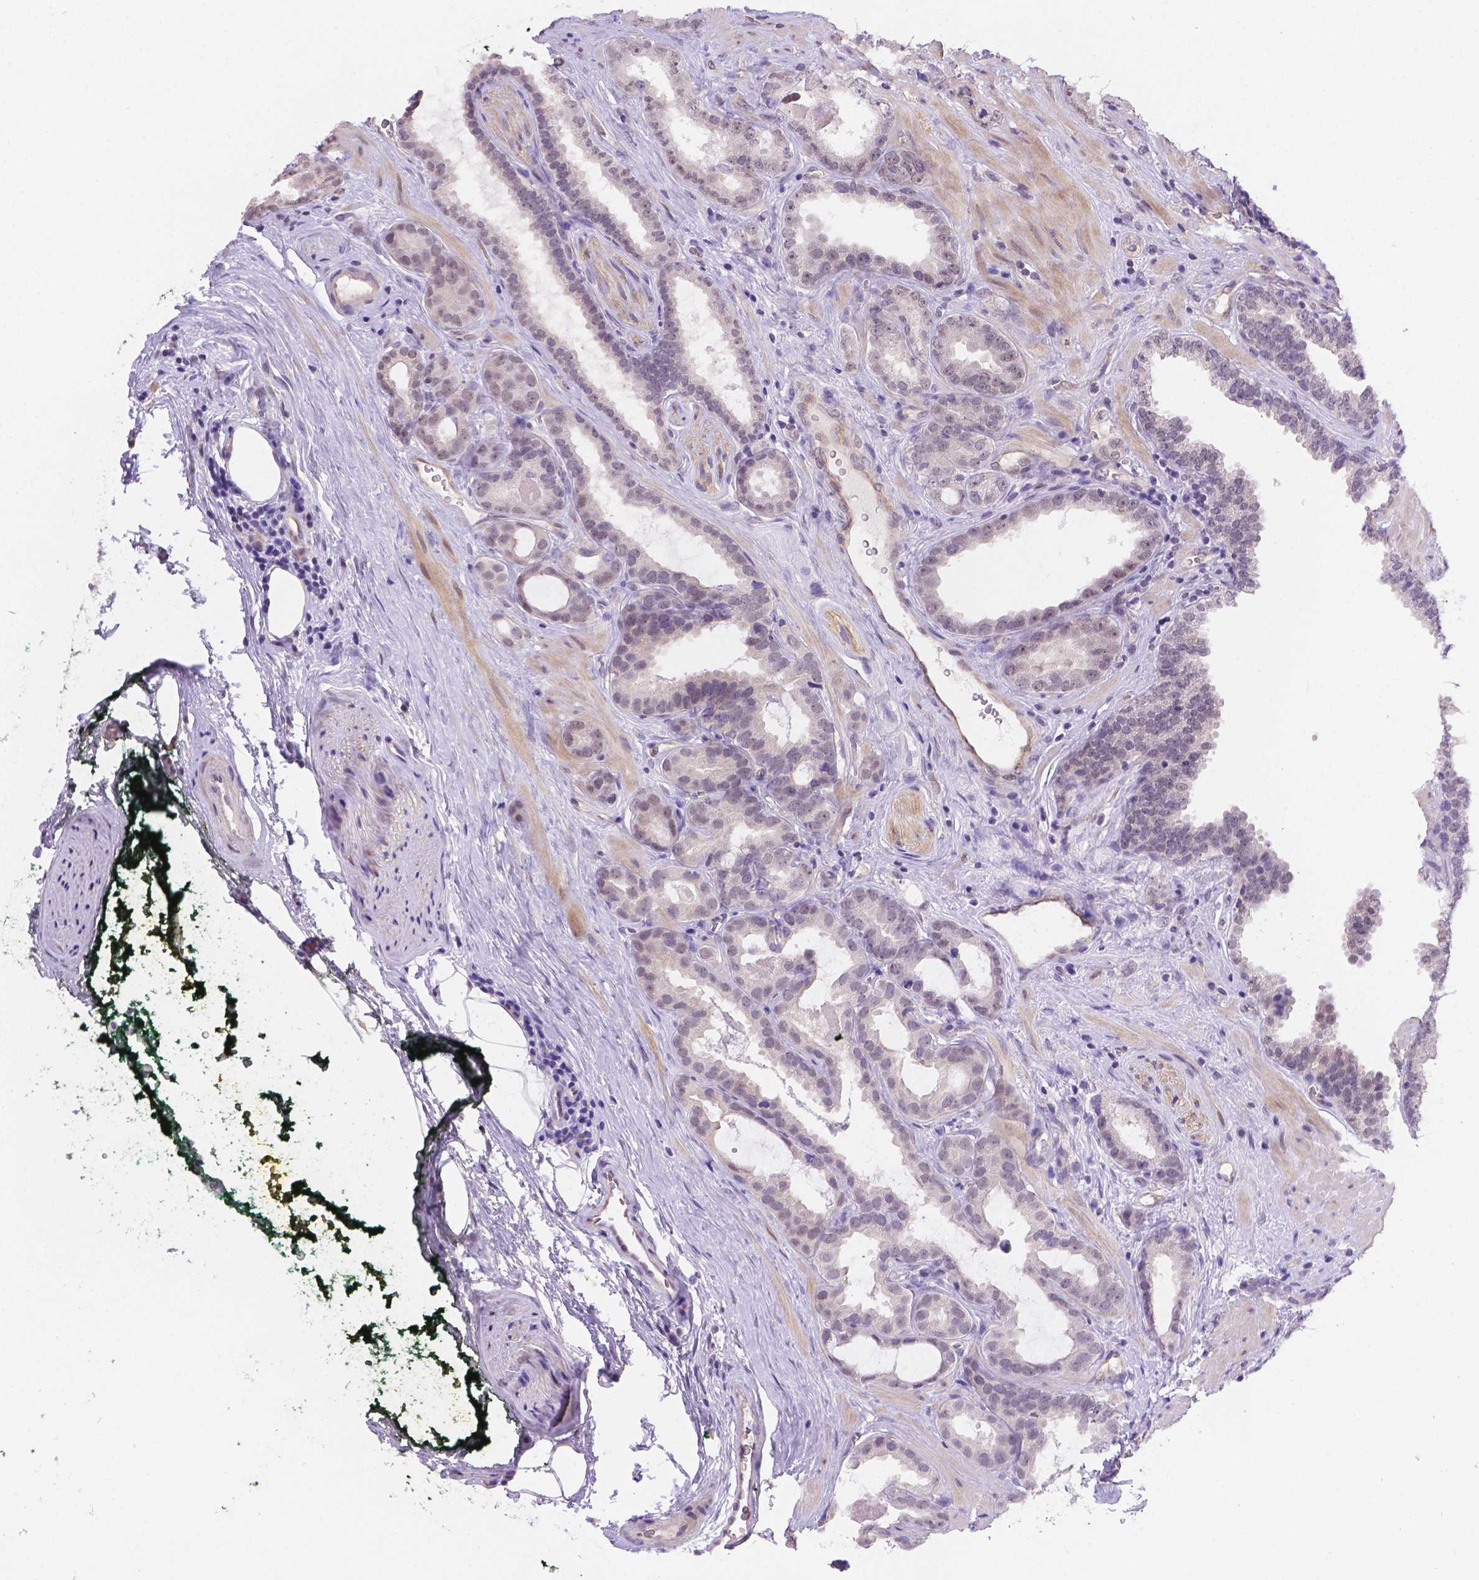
{"staining": {"intensity": "negative", "quantity": "none", "location": "none"}, "tissue": "prostate cancer", "cell_type": "Tumor cells", "image_type": "cancer", "snomed": [{"axis": "morphology", "description": "Adenocarcinoma, NOS"}, {"axis": "topography", "description": "Prostate"}], "caption": "Immunohistochemistry (IHC) histopathology image of prostate adenocarcinoma stained for a protein (brown), which reveals no positivity in tumor cells.", "gene": "NXPE2", "patient": {"sex": "male", "age": 64}}